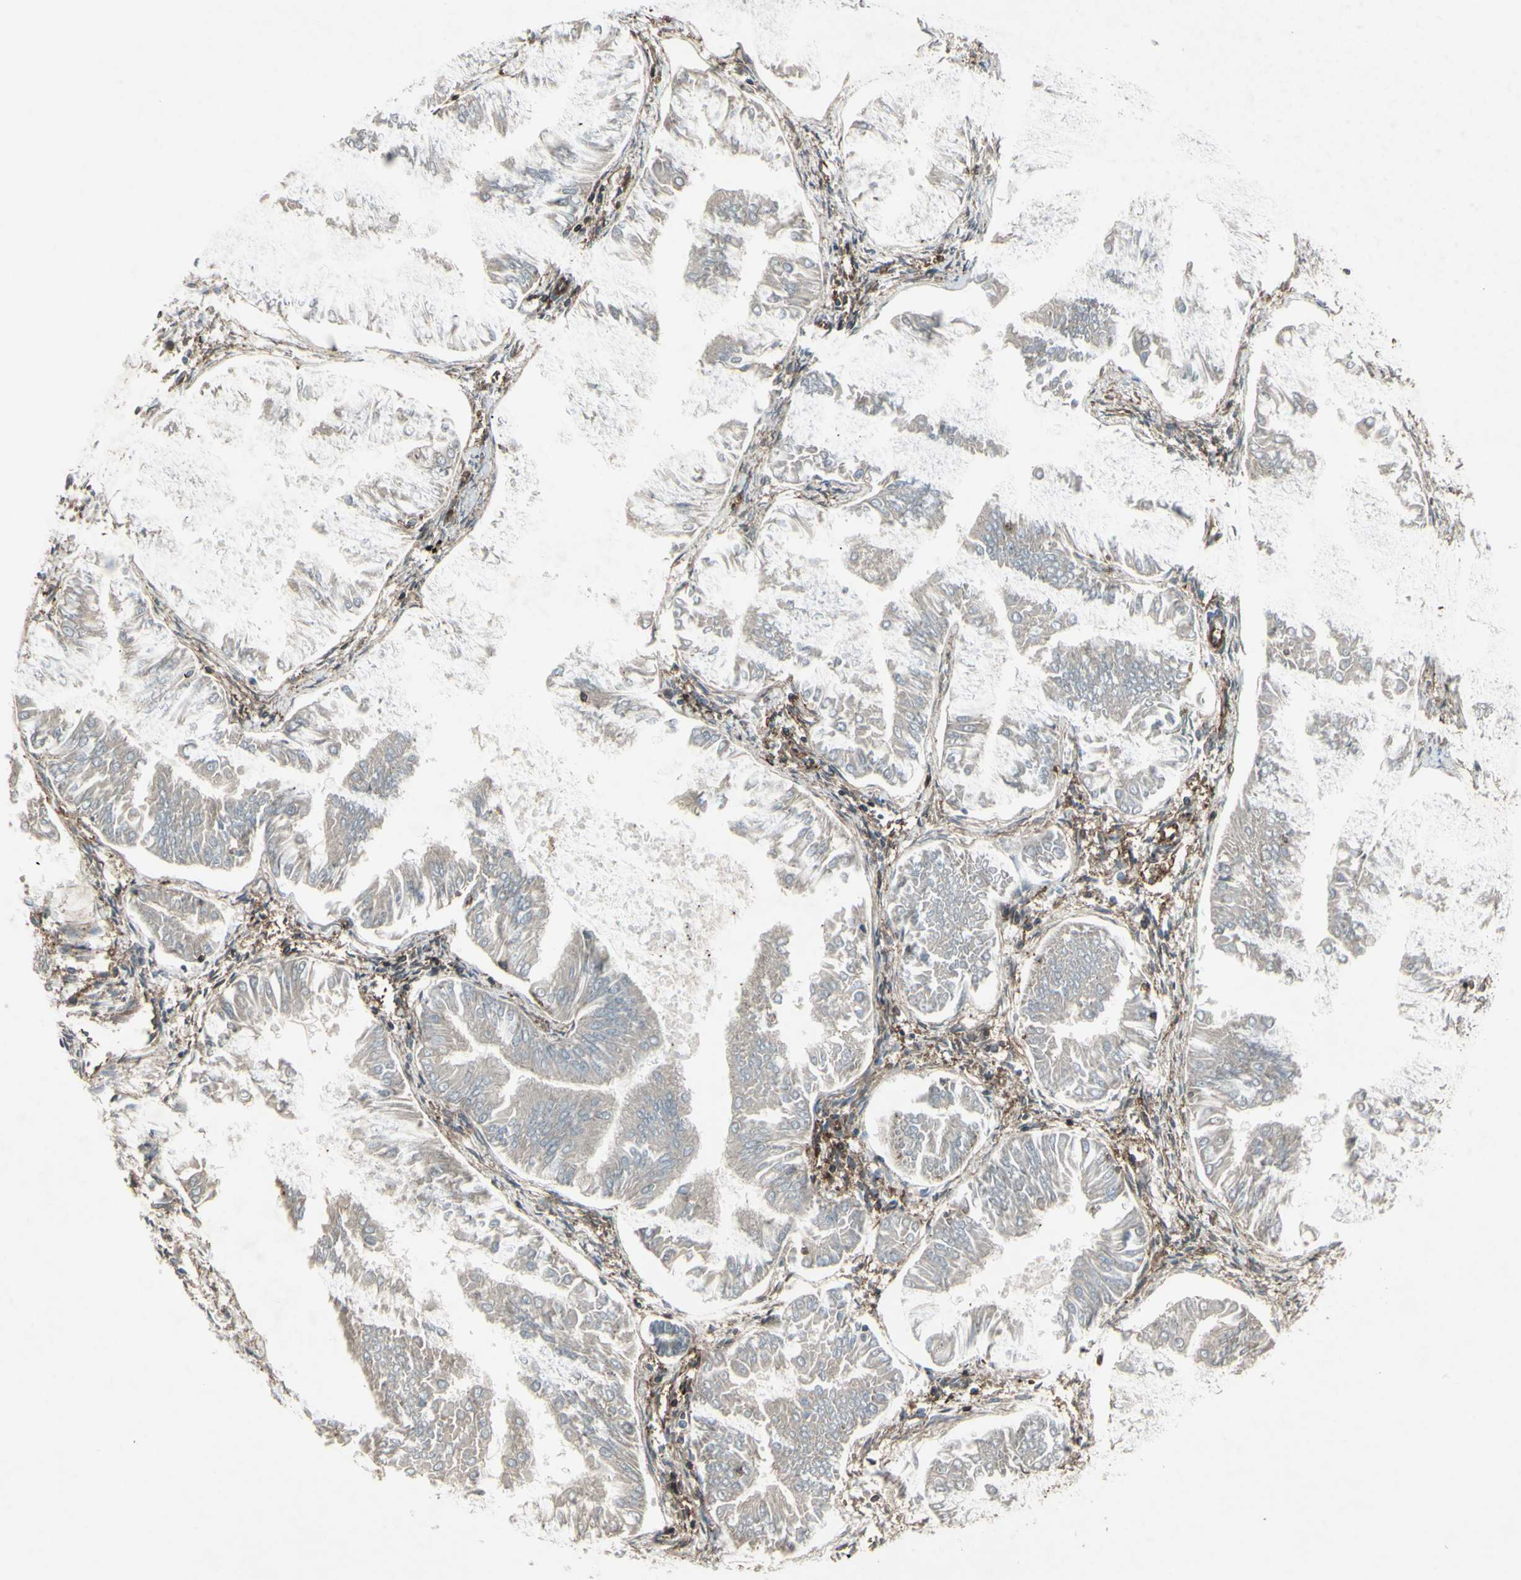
{"staining": {"intensity": "weak", "quantity": ">75%", "location": "cytoplasmic/membranous"}, "tissue": "endometrial cancer", "cell_type": "Tumor cells", "image_type": "cancer", "snomed": [{"axis": "morphology", "description": "Adenocarcinoma, NOS"}, {"axis": "topography", "description": "Endometrium"}], "caption": "Tumor cells display low levels of weak cytoplasmic/membranous positivity in about >75% of cells in endometrial cancer (adenocarcinoma).", "gene": "FXYD5", "patient": {"sex": "female", "age": 53}}